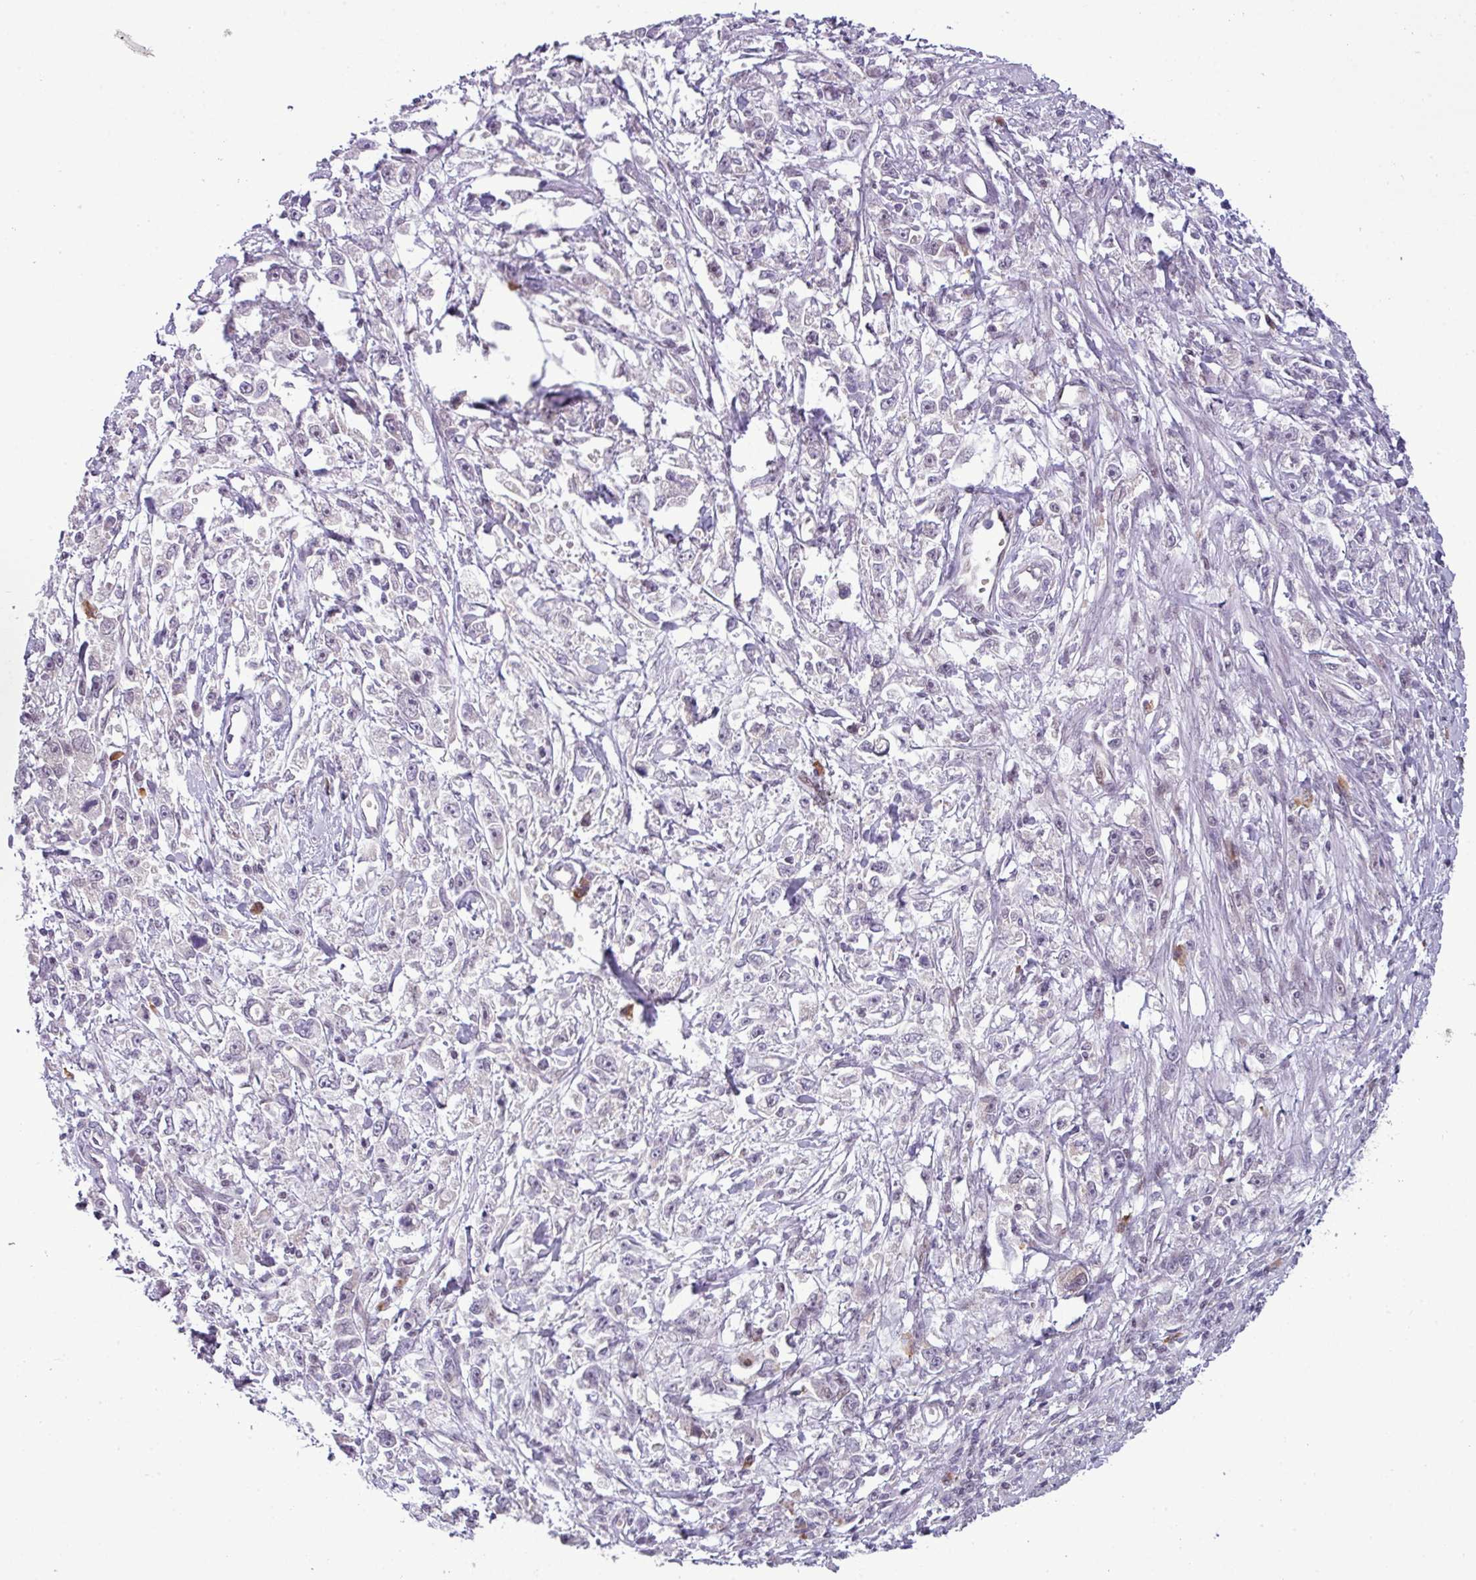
{"staining": {"intensity": "negative", "quantity": "none", "location": "none"}, "tissue": "stomach cancer", "cell_type": "Tumor cells", "image_type": "cancer", "snomed": [{"axis": "morphology", "description": "Adenocarcinoma, NOS"}, {"axis": "topography", "description": "Stomach"}], "caption": "IHC micrograph of adenocarcinoma (stomach) stained for a protein (brown), which shows no staining in tumor cells.", "gene": "SLC66A2", "patient": {"sex": "female", "age": 59}}